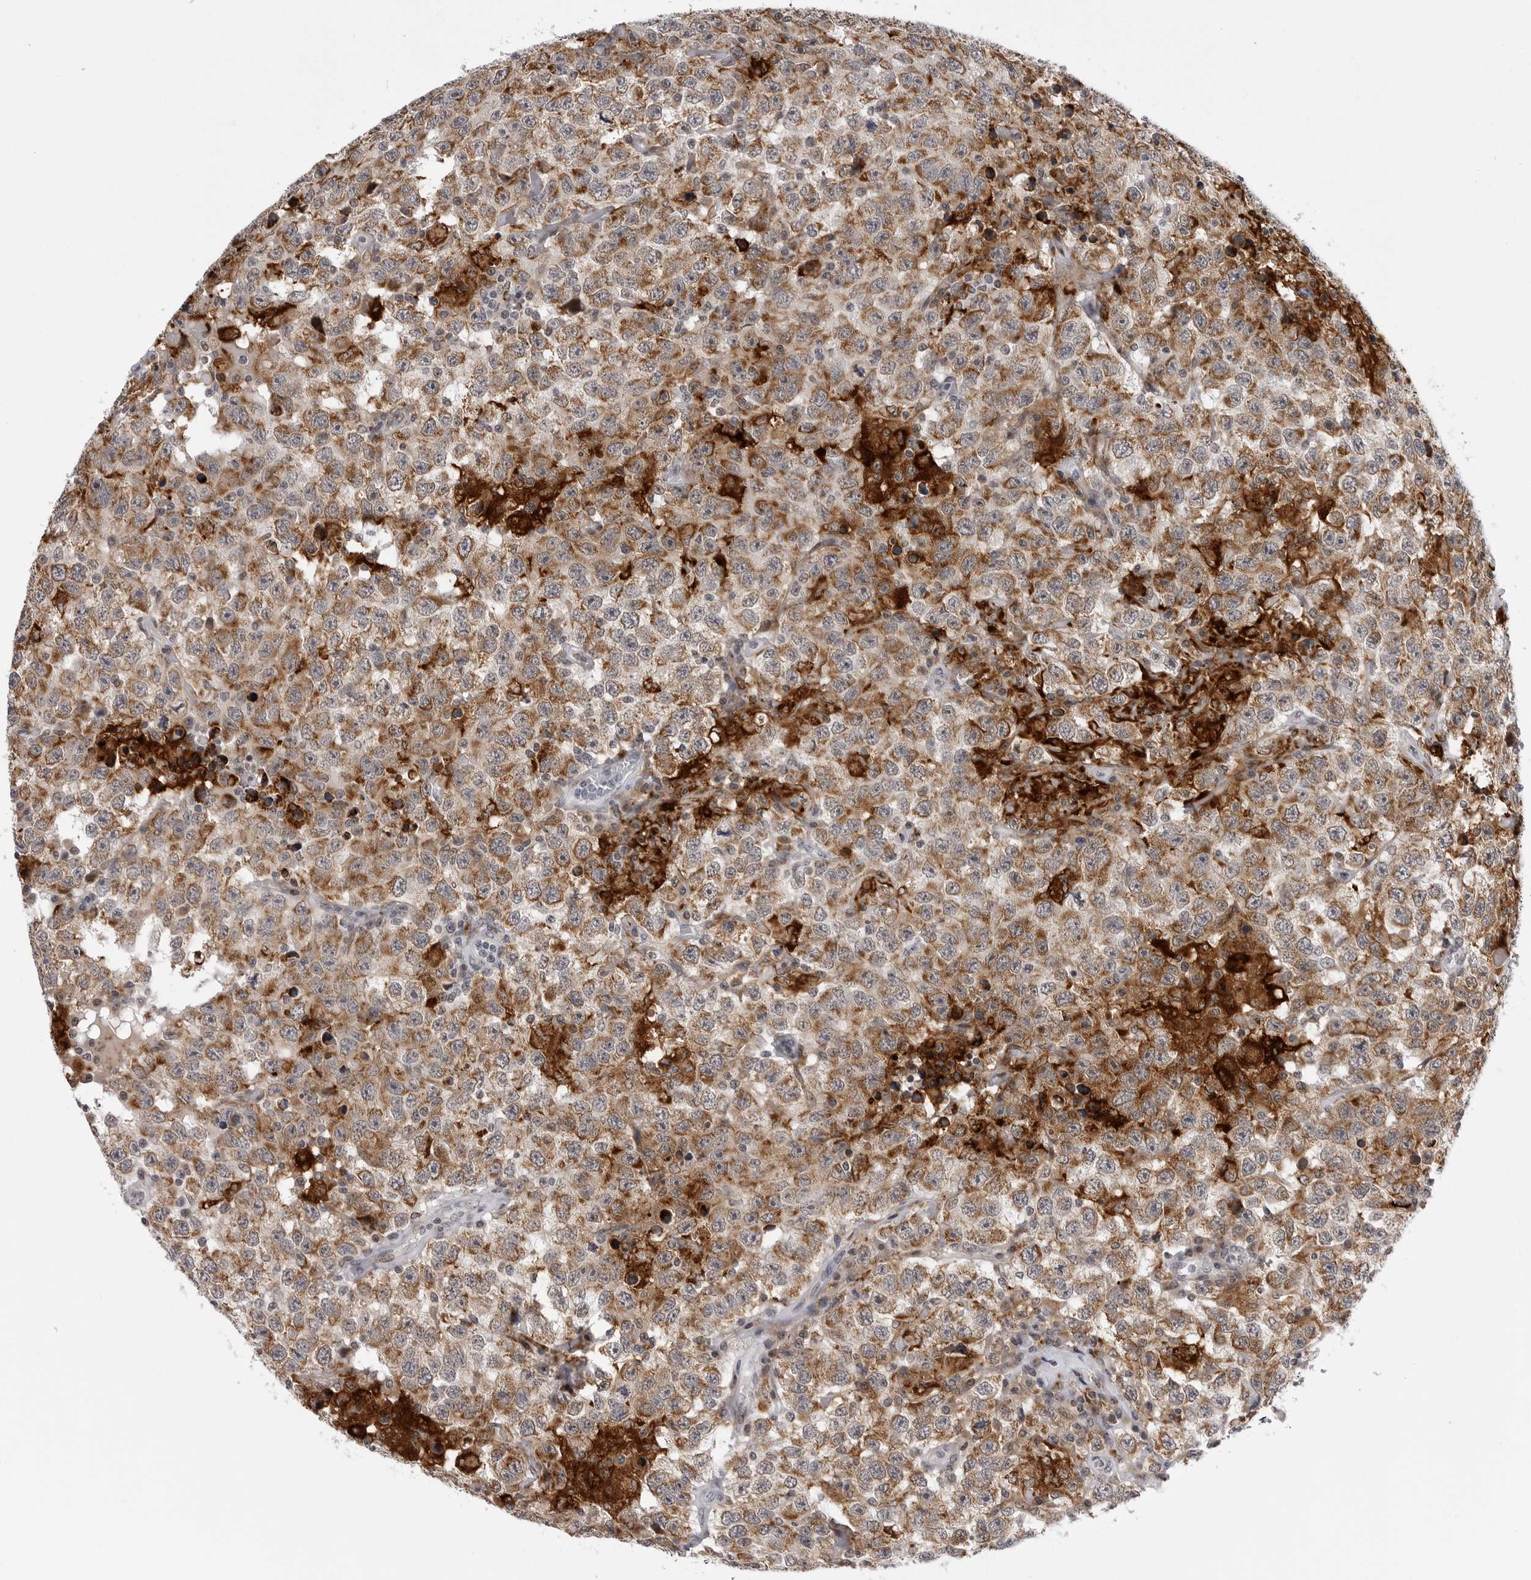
{"staining": {"intensity": "moderate", "quantity": ">75%", "location": "cytoplasmic/membranous"}, "tissue": "testis cancer", "cell_type": "Tumor cells", "image_type": "cancer", "snomed": [{"axis": "morphology", "description": "Seminoma, NOS"}, {"axis": "topography", "description": "Testis"}], "caption": "This image reveals testis cancer (seminoma) stained with immunohistochemistry to label a protein in brown. The cytoplasmic/membranous of tumor cells show moderate positivity for the protein. Nuclei are counter-stained blue.", "gene": "CDK20", "patient": {"sex": "male", "age": 41}}